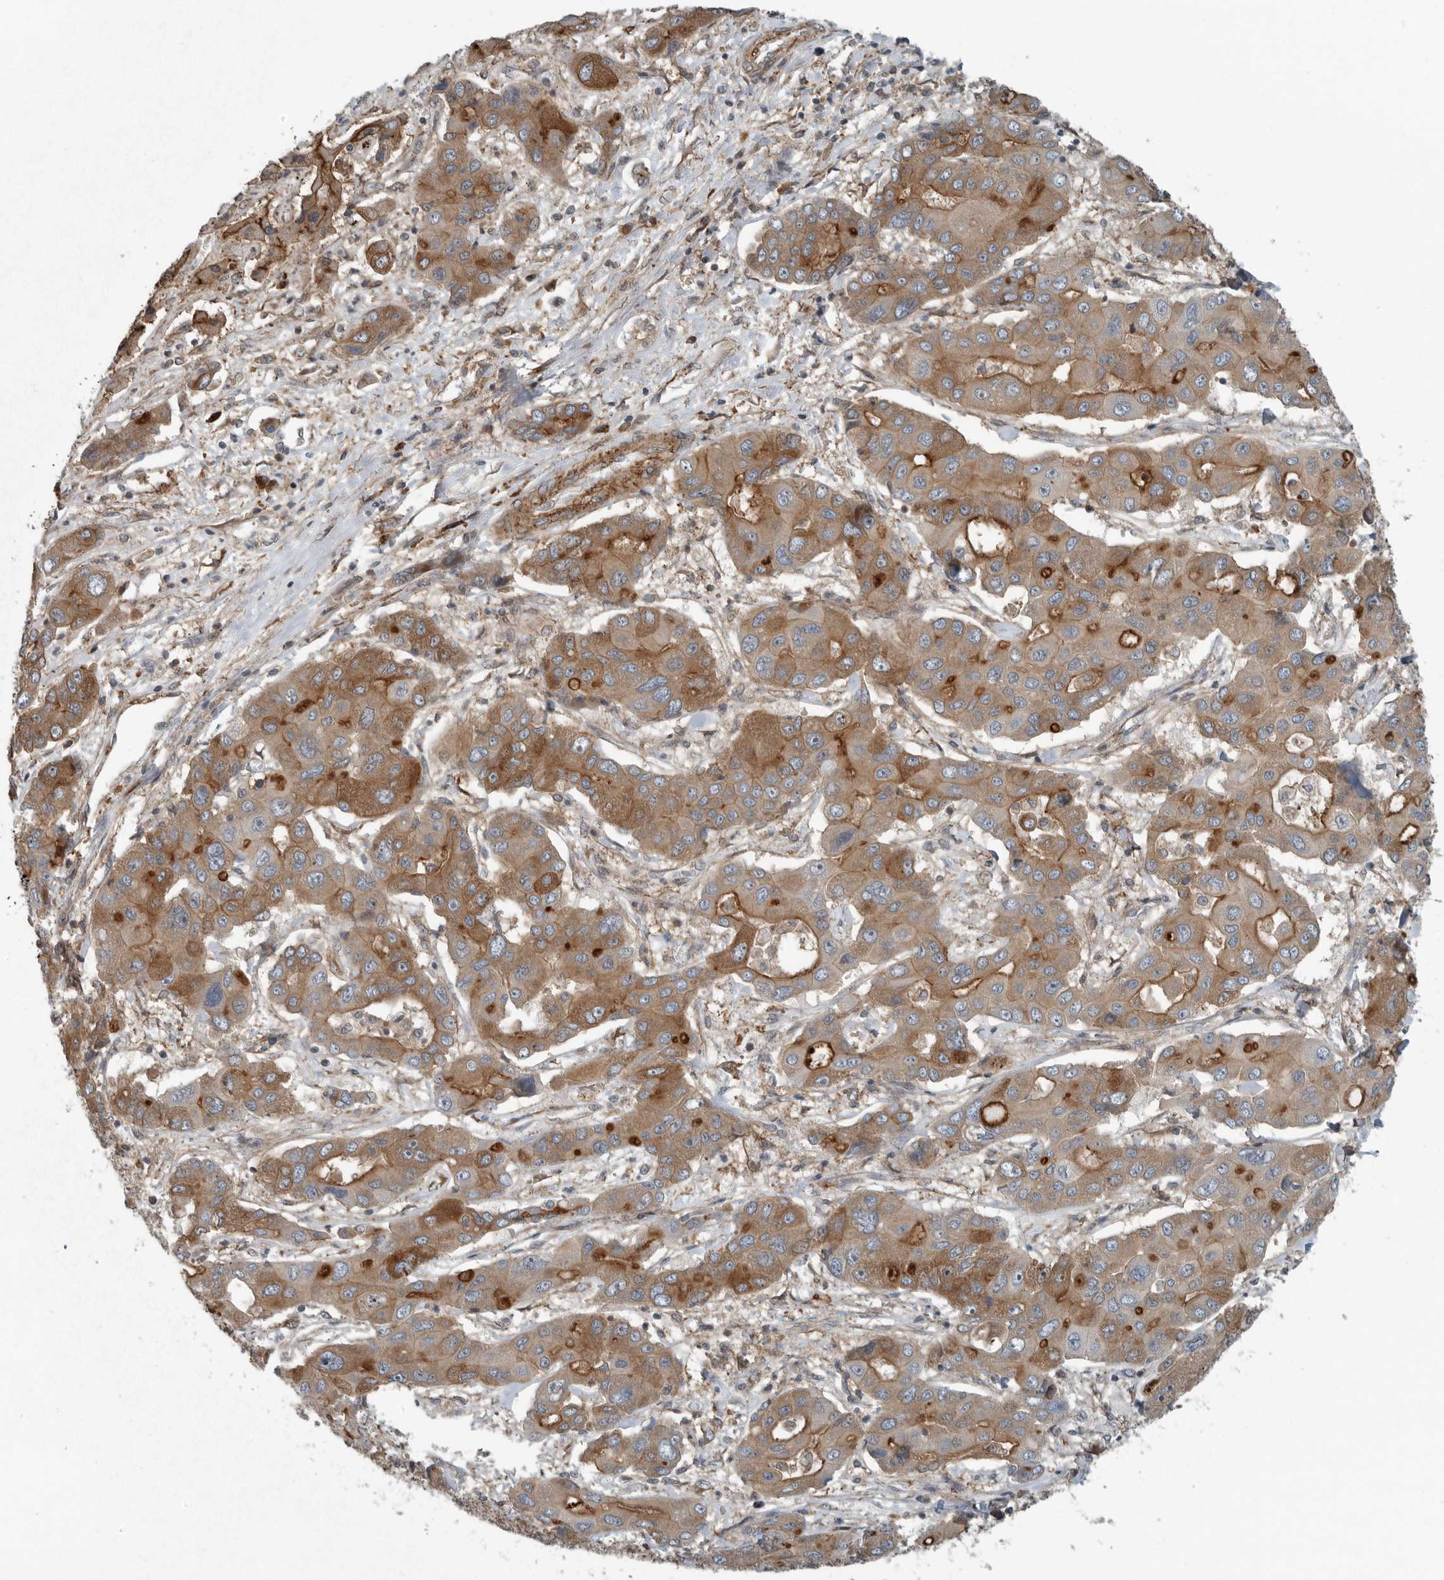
{"staining": {"intensity": "strong", "quantity": "25%-75%", "location": "cytoplasmic/membranous"}, "tissue": "liver cancer", "cell_type": "Tumor cells", "image_type": "cancer", "snomed": [{"axis": "morphology", "description": "Cholangiocarcinoma"}, {"axis": "topography", "description": "Liver"}], "caption": "Human cholangiocarcinoma (liver) stained with a brown dye shows strong cytoplasmic/membranous positive expression in about 25%-75% of tumor cells.", "gene": "AMFR", "patient": {"sex": "male", "age": 67}}